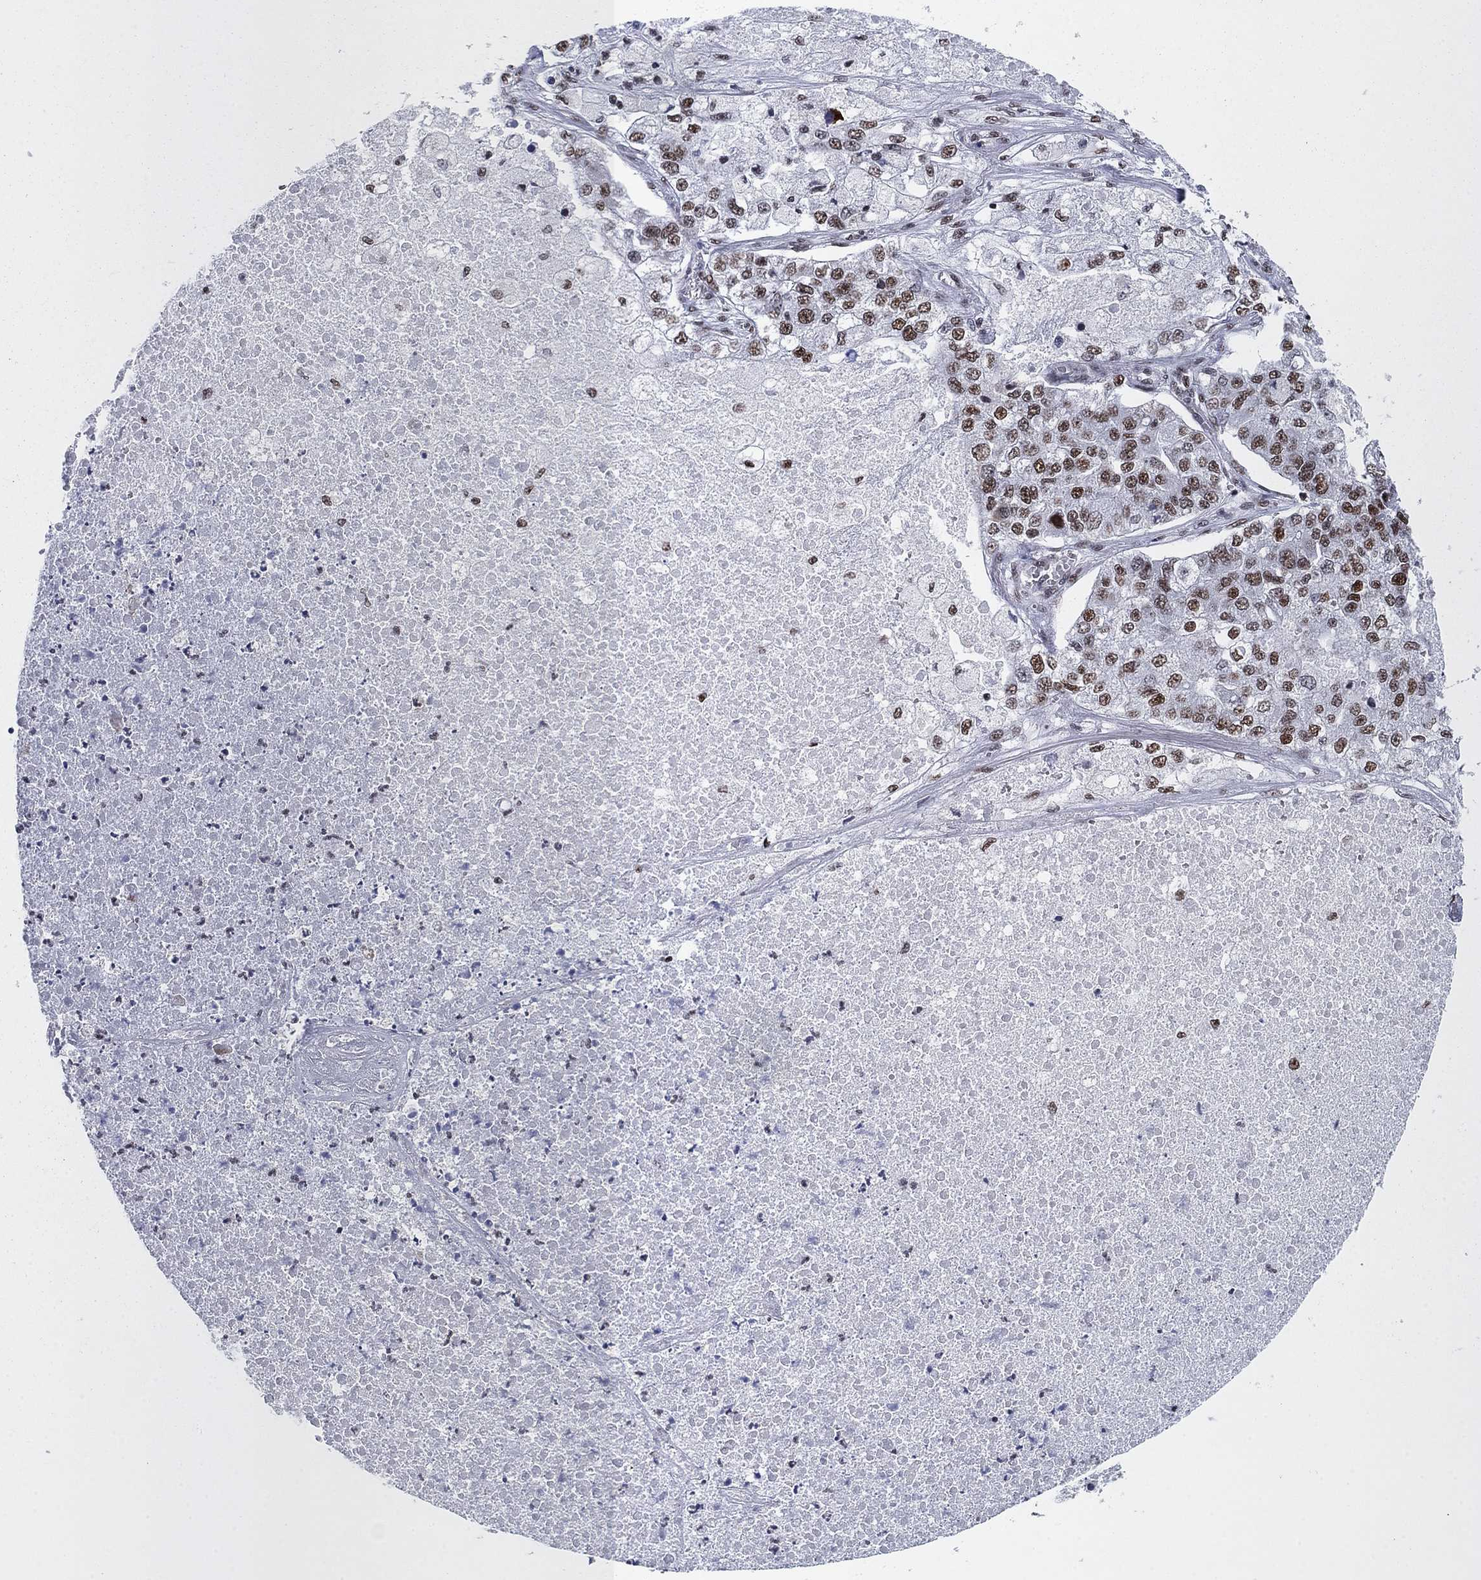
{"staining": {"intensity": "moderate", "quantity": "25%-75%", "location": "nuclear"}, "tissue": "lung cancer", "cell_type": "Tumor cells", "image_type": "cancer", "snomed": [{"axis": "morphology", "description": "Adenocarcinoma, NOS"}, {"axis": "topography", "description": "Lung"}], "caption": "A photomicrograph of lung cancer (adenocarcinoma) stained for a protein demonstrates moderate nuclear brown staining in tumor cells.", "gene": "RPRD1B", "patient": {"sex": "male", "age": 49}}